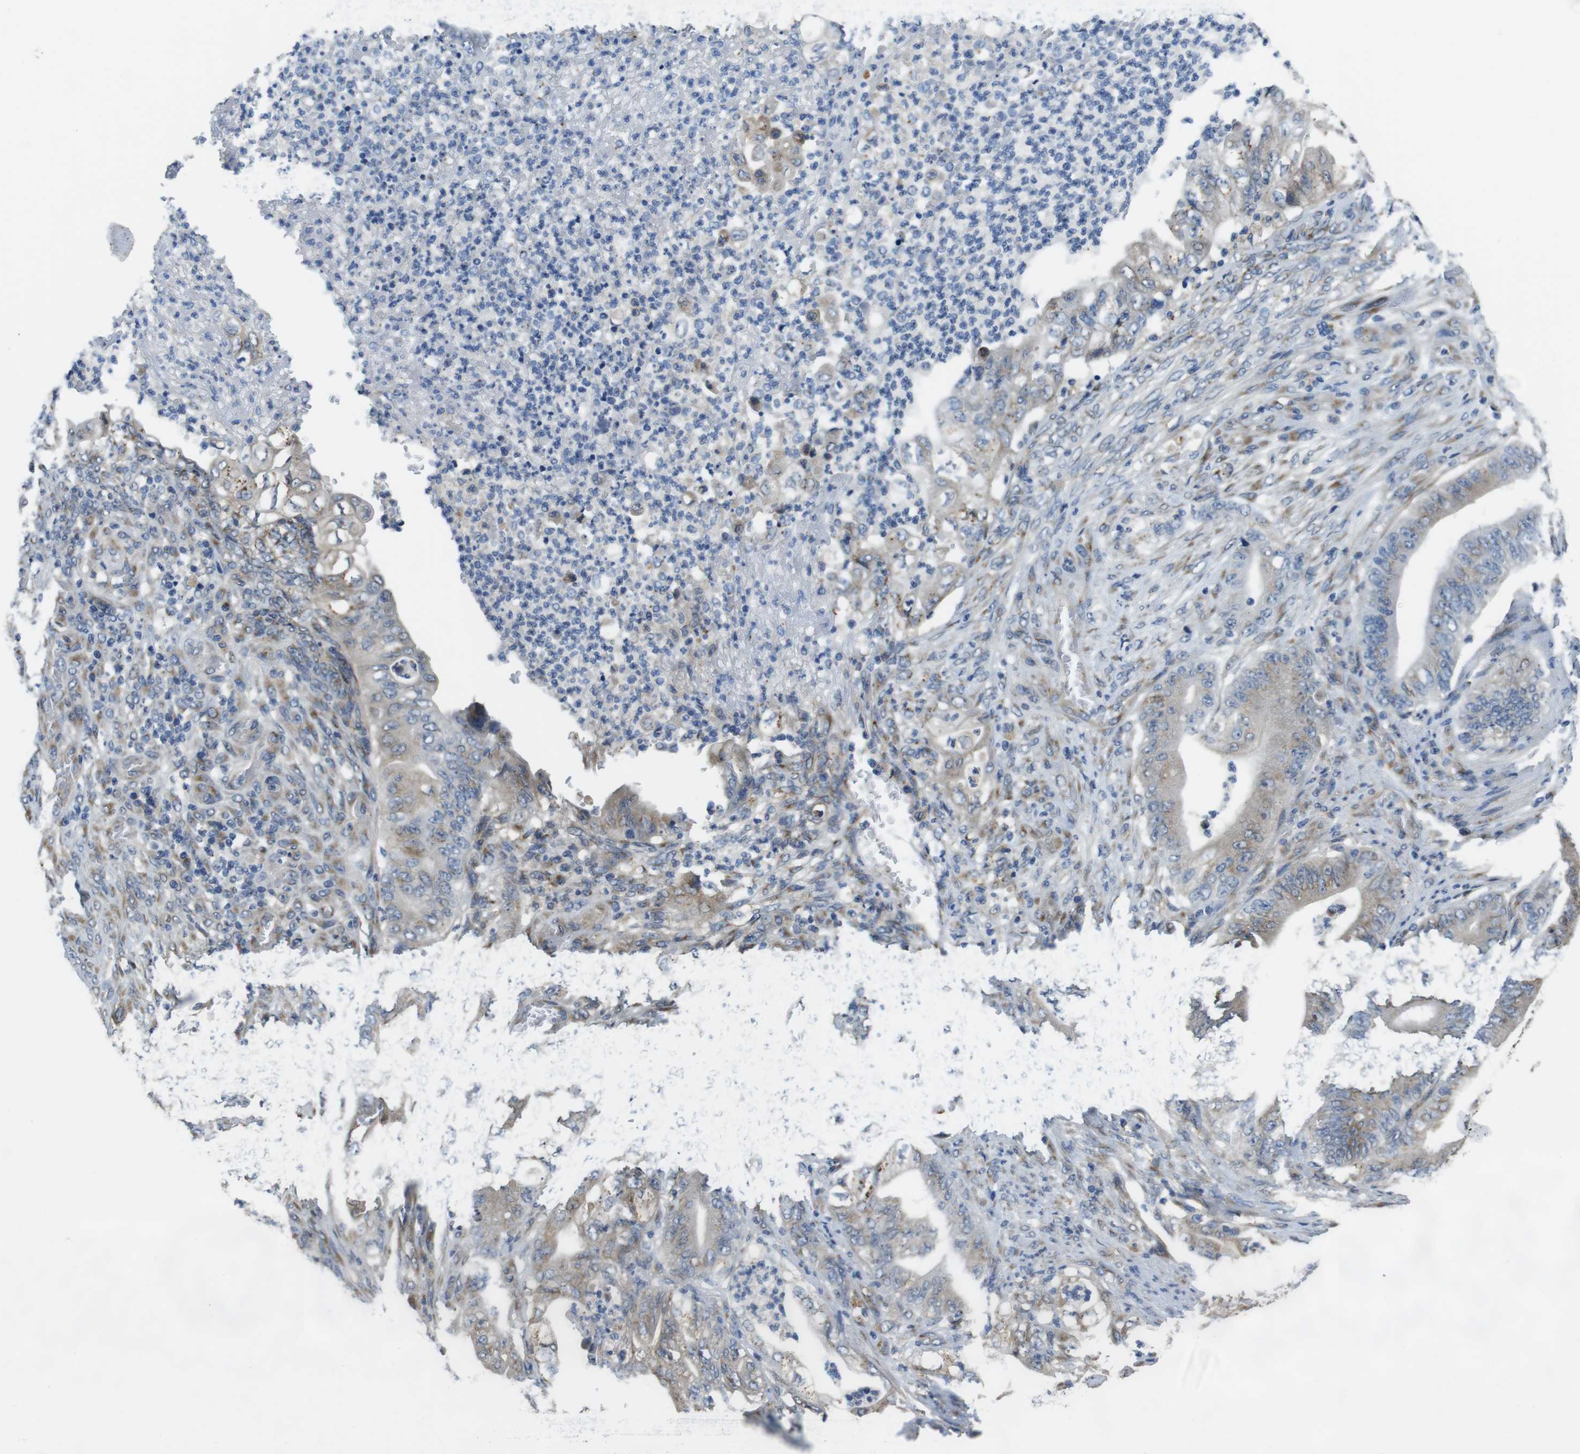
{"staining": {"intensity": "weak", "quantity": "25%-75%", "location": "cytoplasmic/membranous"}, "tissue": "stomach cancer", "cell_type": "Tumor cells", "image_type": "cancer", "snomed": [{"axis": "morphology", "description": "Adenocarcinoma, NOS"}, {"axis": "topography", "description": "Stomach"}], "caption": "Brown immunohistochemical staining in human stomach cancer reveals weak cytoplasmic/membranous expression in about 25%-75% of tumor cells.", "gene": "RAB6A", "patient": {"sex": "female", "age": 73}}